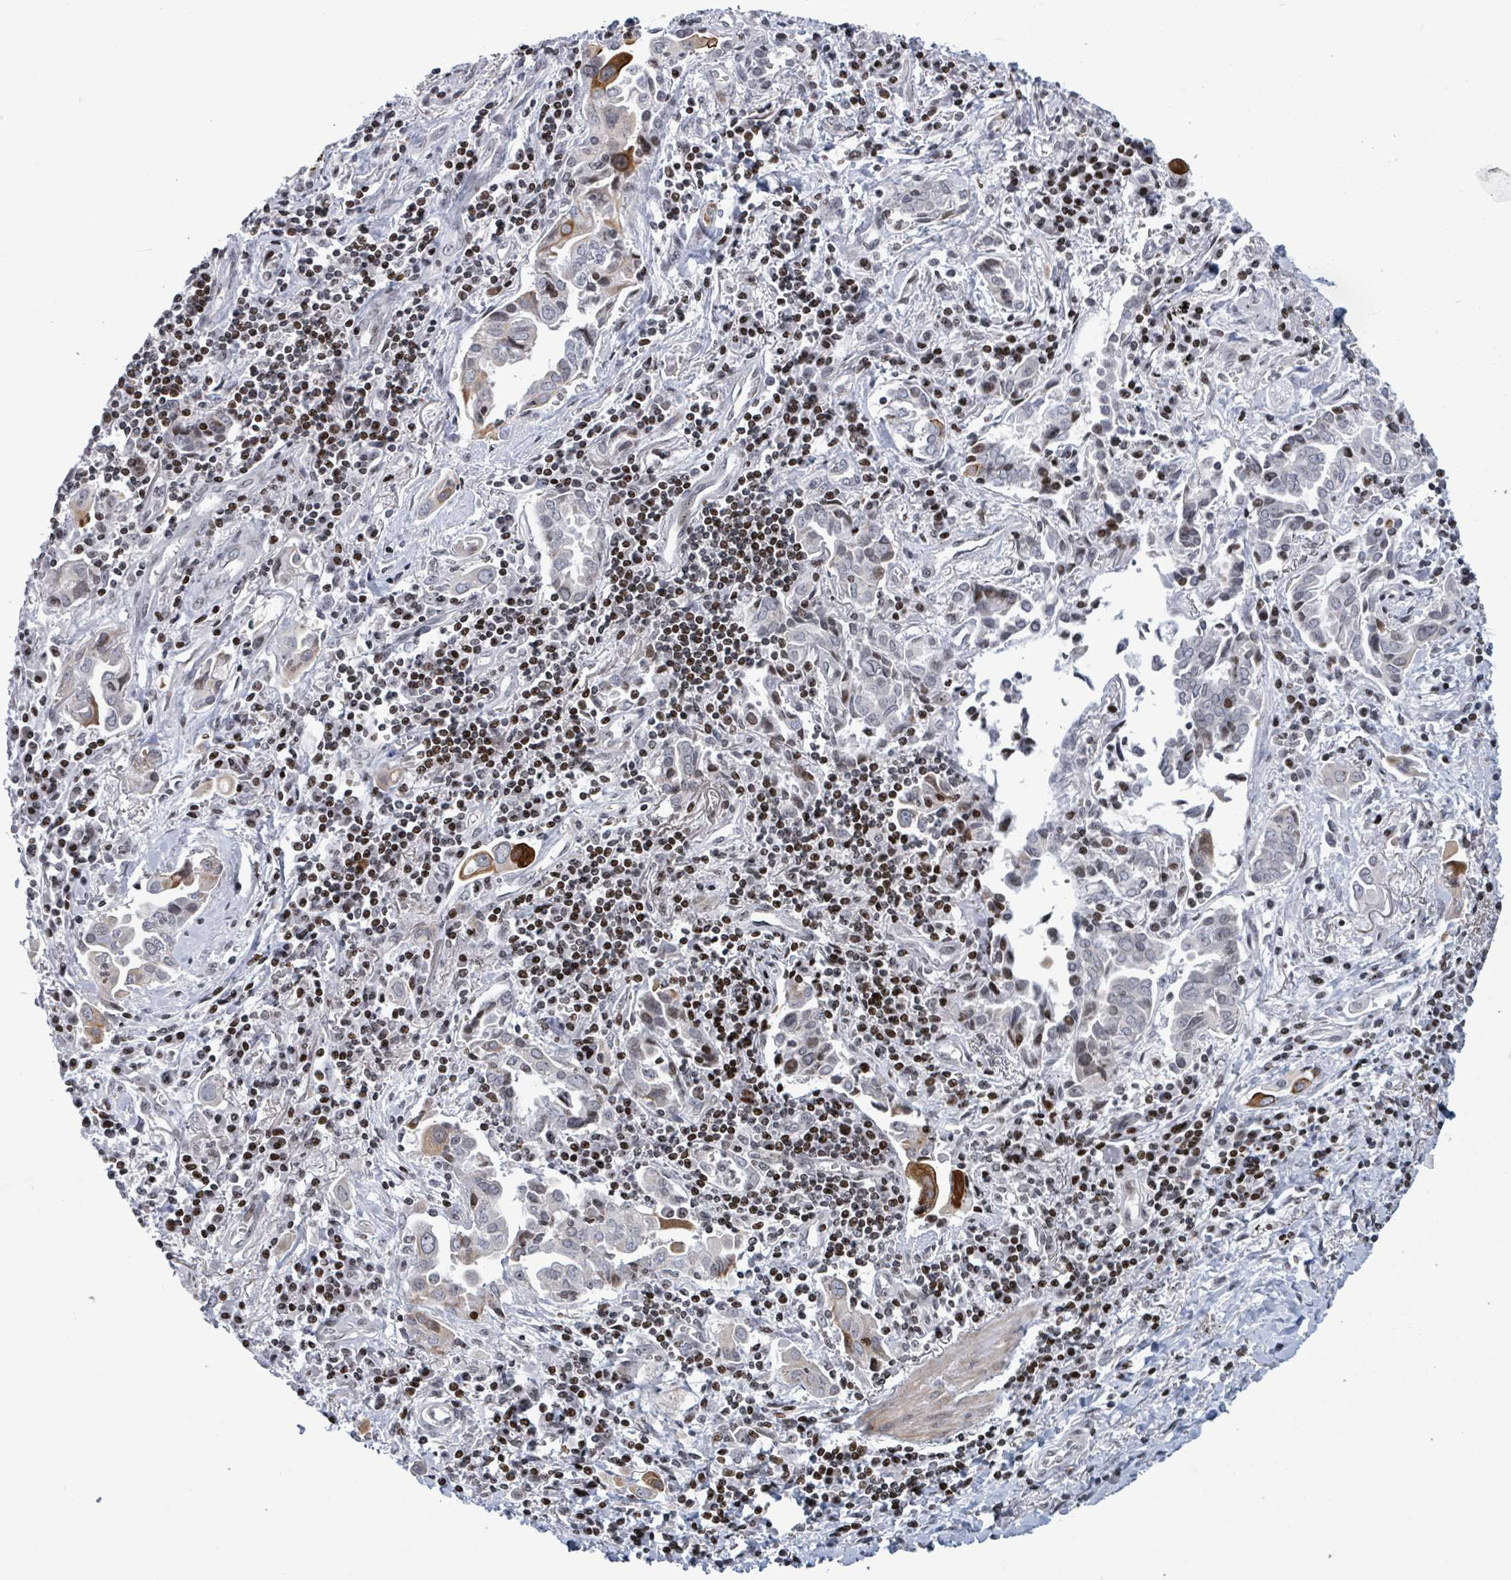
{"staining": {"intensity": "strong", "quantity": "<25%", "location": "cytoplasmic/membranous"}, "tissue": "lung cancer", "cell_type": "Tumor cells", "image_type": "cancer", "snomed": [{"axis": "morphology", "description": "Adenocarcinoma, NOS"}, {"axis": "topography", "description": "Lung"}], "caption": "Immunohistochemistry (IHC) staining of adenocarcinoma (lung), which displays medium levels of strong cytoplasmic/membranous positivity in about <25% of tumor cells indicating strong cytoplasmic/membranous protein positivity. The staining was performed using DAB (3,3'-diaminobenzidine) (brown) for protein detection and nuclei were counterstained in hematoxylin (blue).", "gene": "FNDC4", "patient": {"sex": "male", "age": 76}}